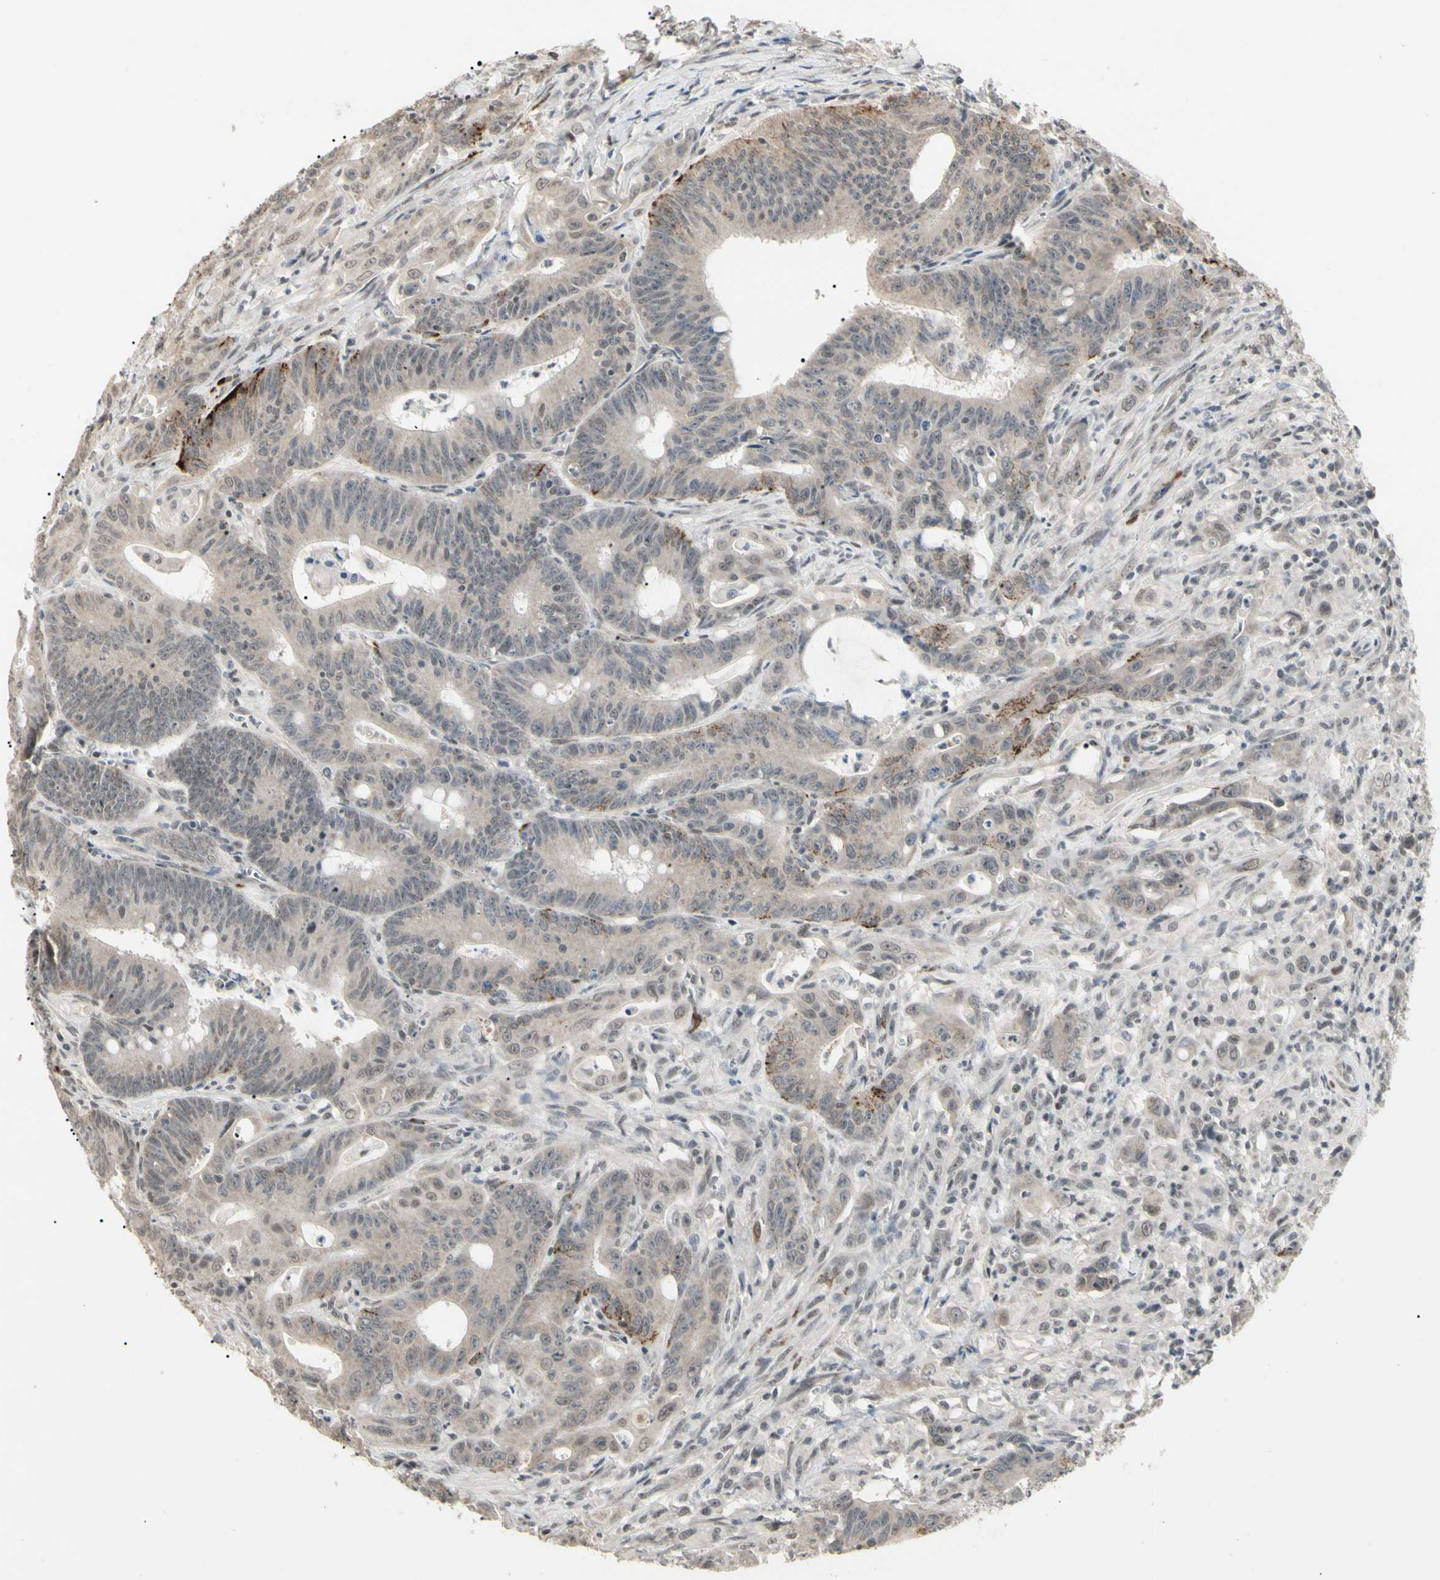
{"staining": {"intensity": "weak", "quantity": "25%-75%", "location": "nuclear"}, "tissue": "colorectal cancer", "cell_type": "Tumor cells", "image_type": "cancer", "snomed": [{"axis": "morphology", "description": "Adenocarcinoma, NOS"}, {"axis": "topography", "description": "Colon"}], "caption": "A brown stain highlights weak nuclear staining of a protein in colorectal cancer tumor cells.", "gene": "GREM1", "patient": {"sex": "male", "age": 45}}